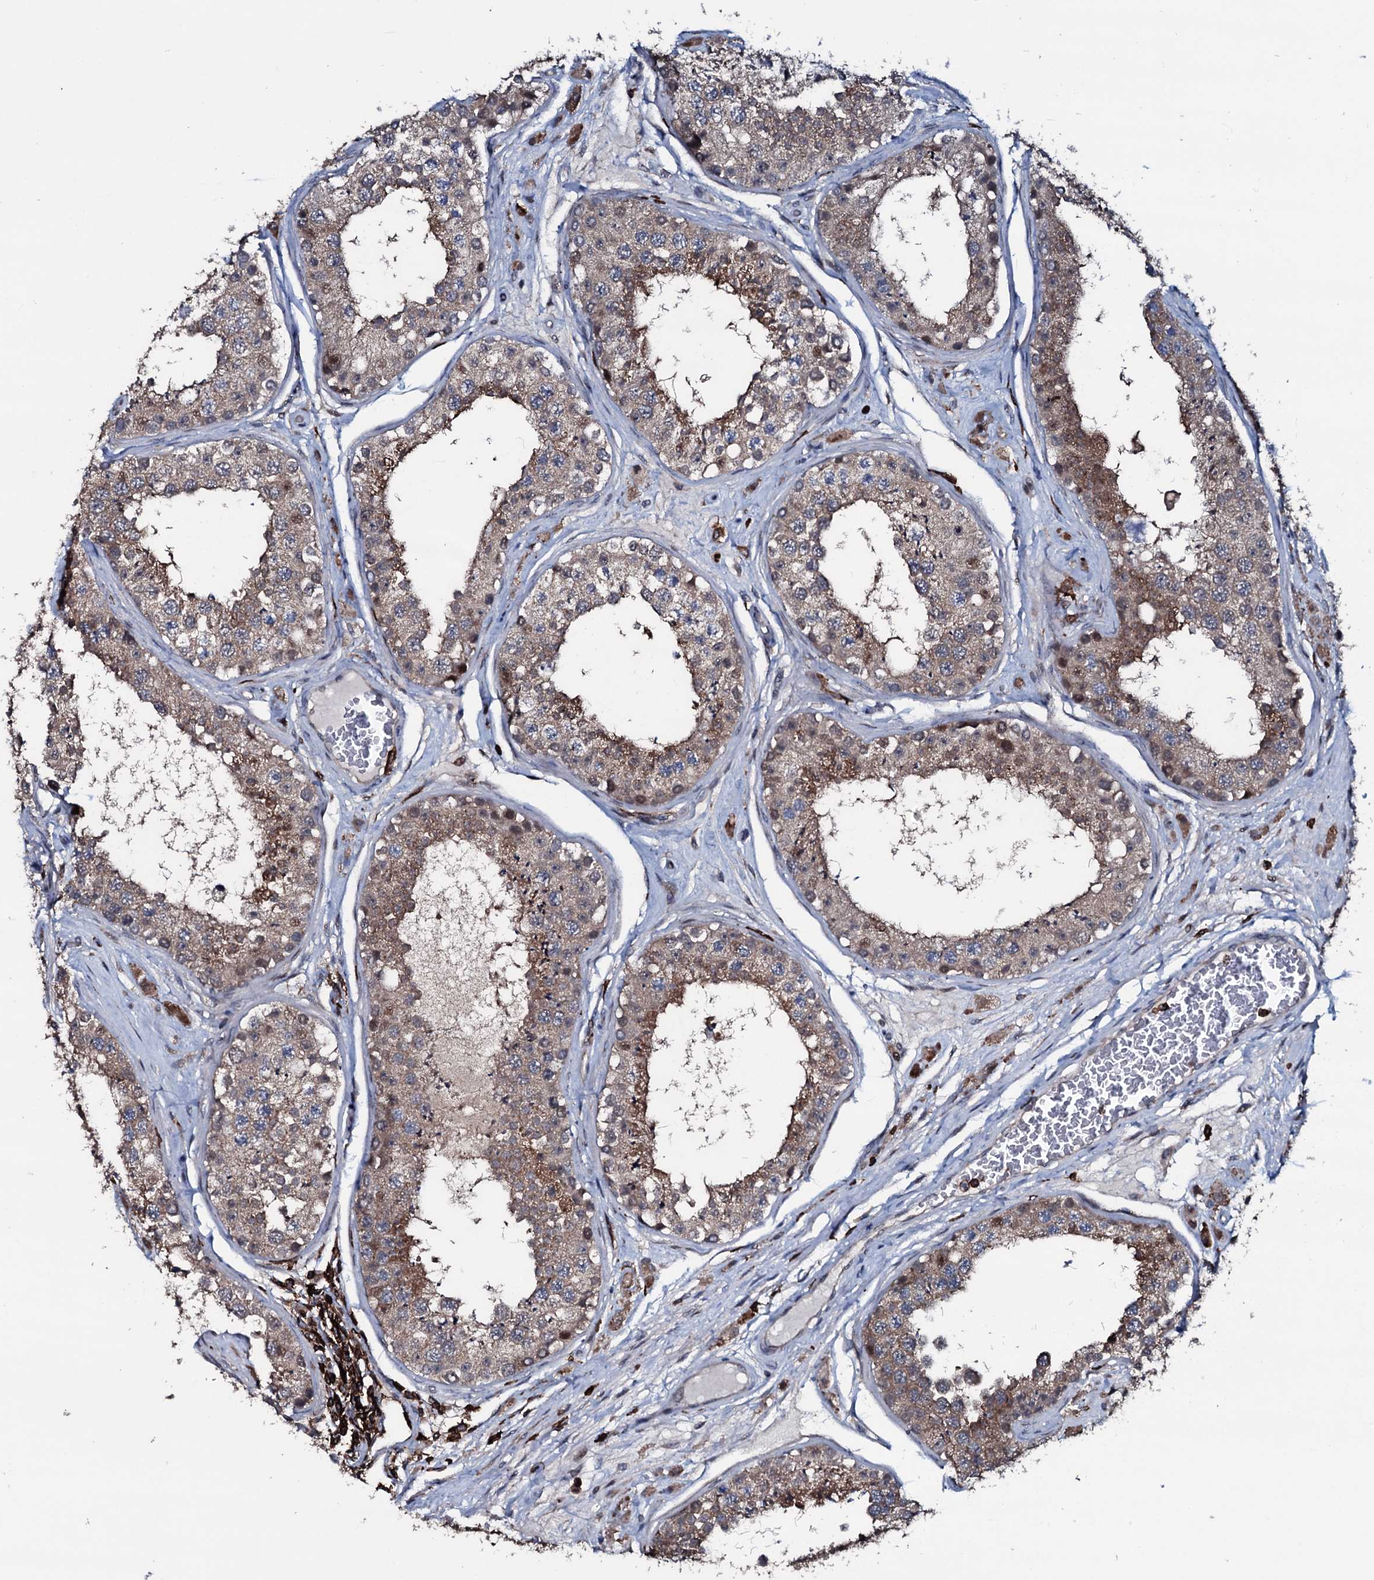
{"staining": {"intensity": "moderate", "quantity": "25%-75%", "location": "cytoplasmic/membranous"}, "tissue": "testis", "cell_type": "Cells in seminiferous ducts", "image_type": "normal", "snomed": [{"axis": "morphology", "description": "Normal tissue, NOS"}, {"axis": "topography", "description": "Testis"}], "caption": "Moderate cytoplasmic/membranous protein expression is present in about 25%-75% of cells in seminiferous ducts in testis. The staining was performed using DAB to visualize the protein expression in brown, while the nuclei were stained in blue with hematoxylin (Magnification: 20x).", "gene": "OGFOD2", "patient": {"sex": "male", "age": 25}}